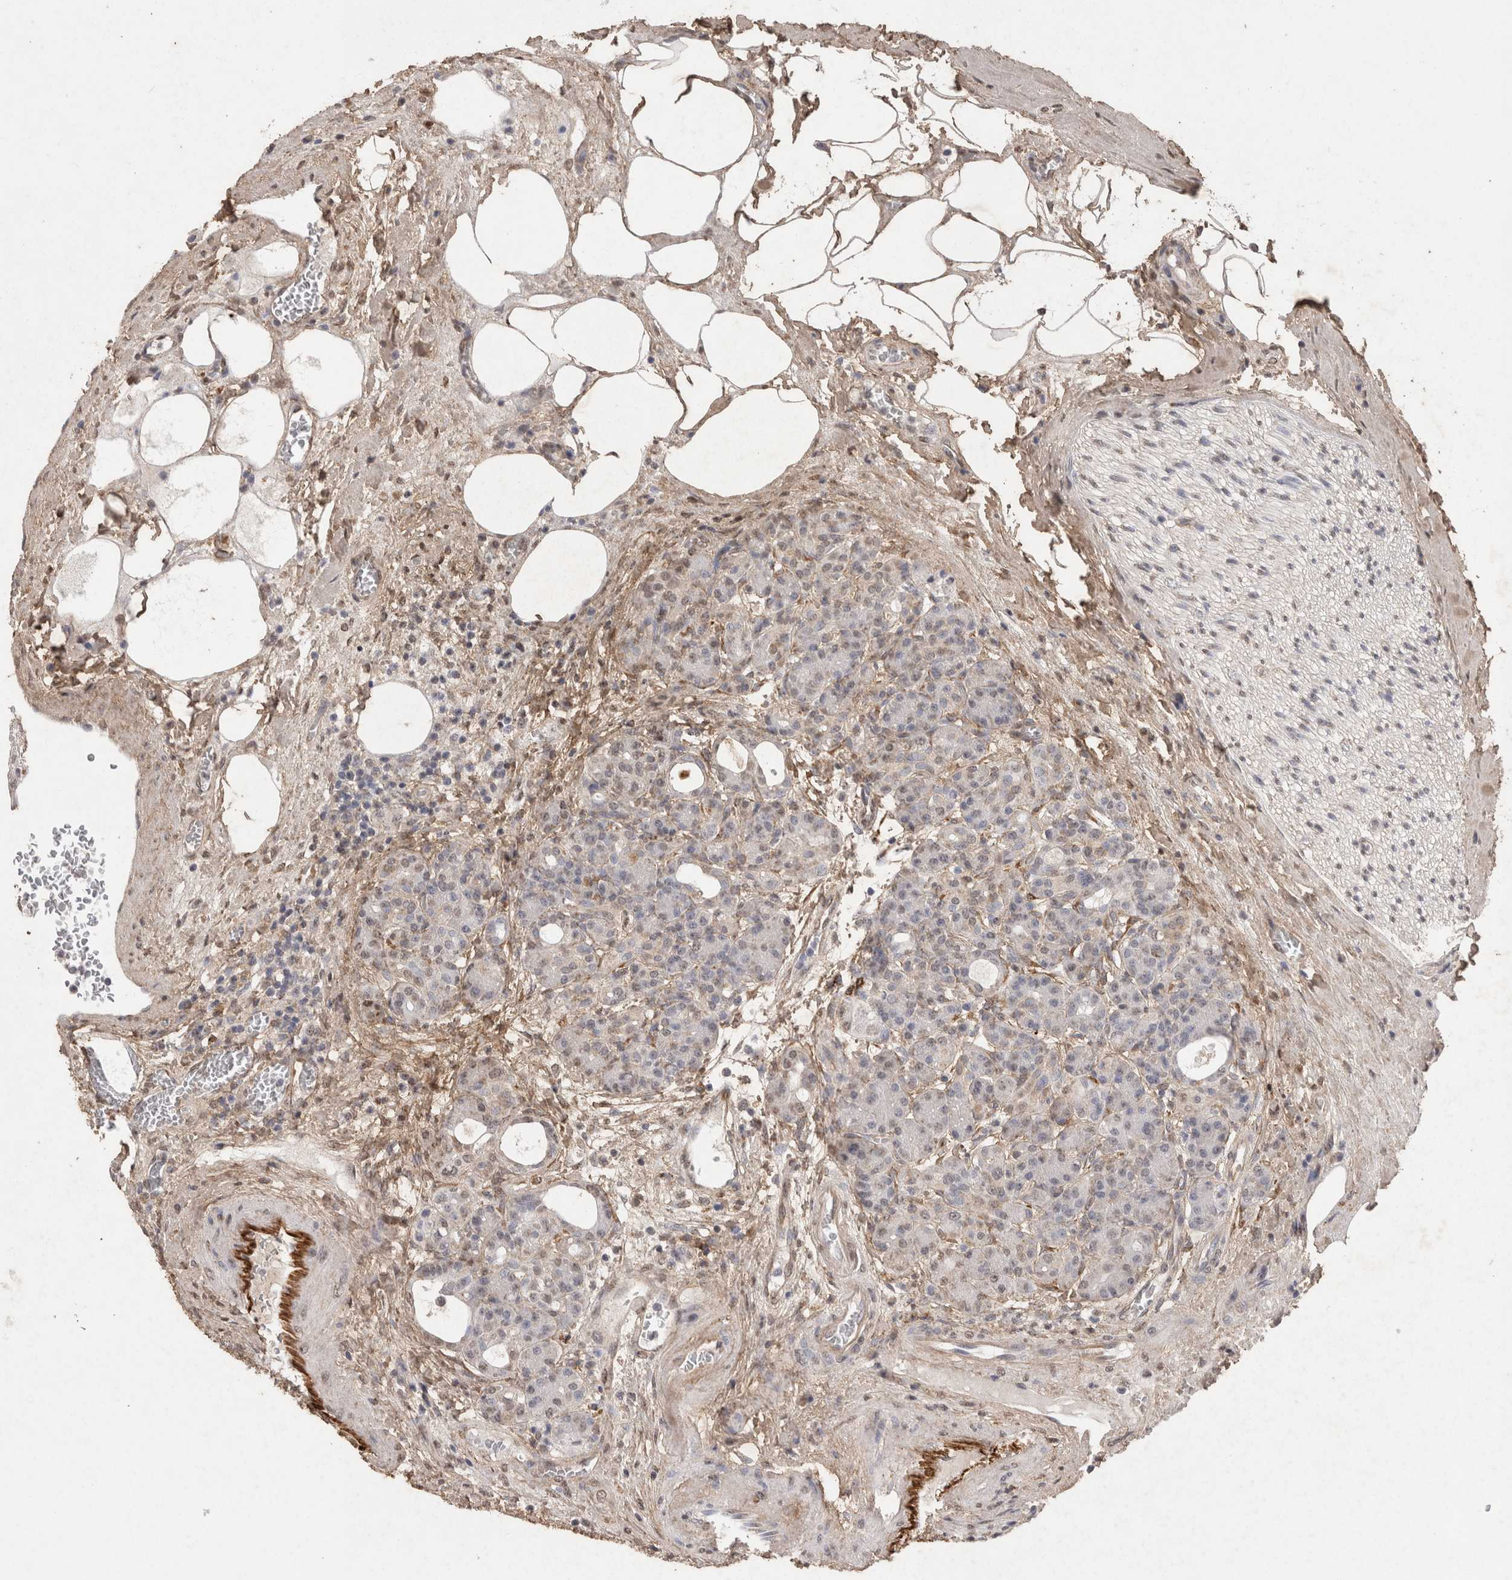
{"staining": {"intensity": "negative", "quantity": "none", "location": "none"}, "tissue": "pancreas", "cell_type": "Exocrine glandular cells", "image_type": "normal", "snomed": [{"axis": "morphology", "description": "Normal tissue, NOS"}, {"axis": "topography", "description": "Pancreas"}], "caption": "High magnification brightfield microscopy of benign pancreas stained with DAB (brown) and counterstained with hematoxylin (blue): exocrine glandular cells show no significant expression. The staining was performed using DAB to visualize the protein expression in brown, while the nuclei were stained in blue with hematoxylin (Magnification: 20x).", "gene": "C1QTNF5", "patient": {"sex": "male", "age": 63}}